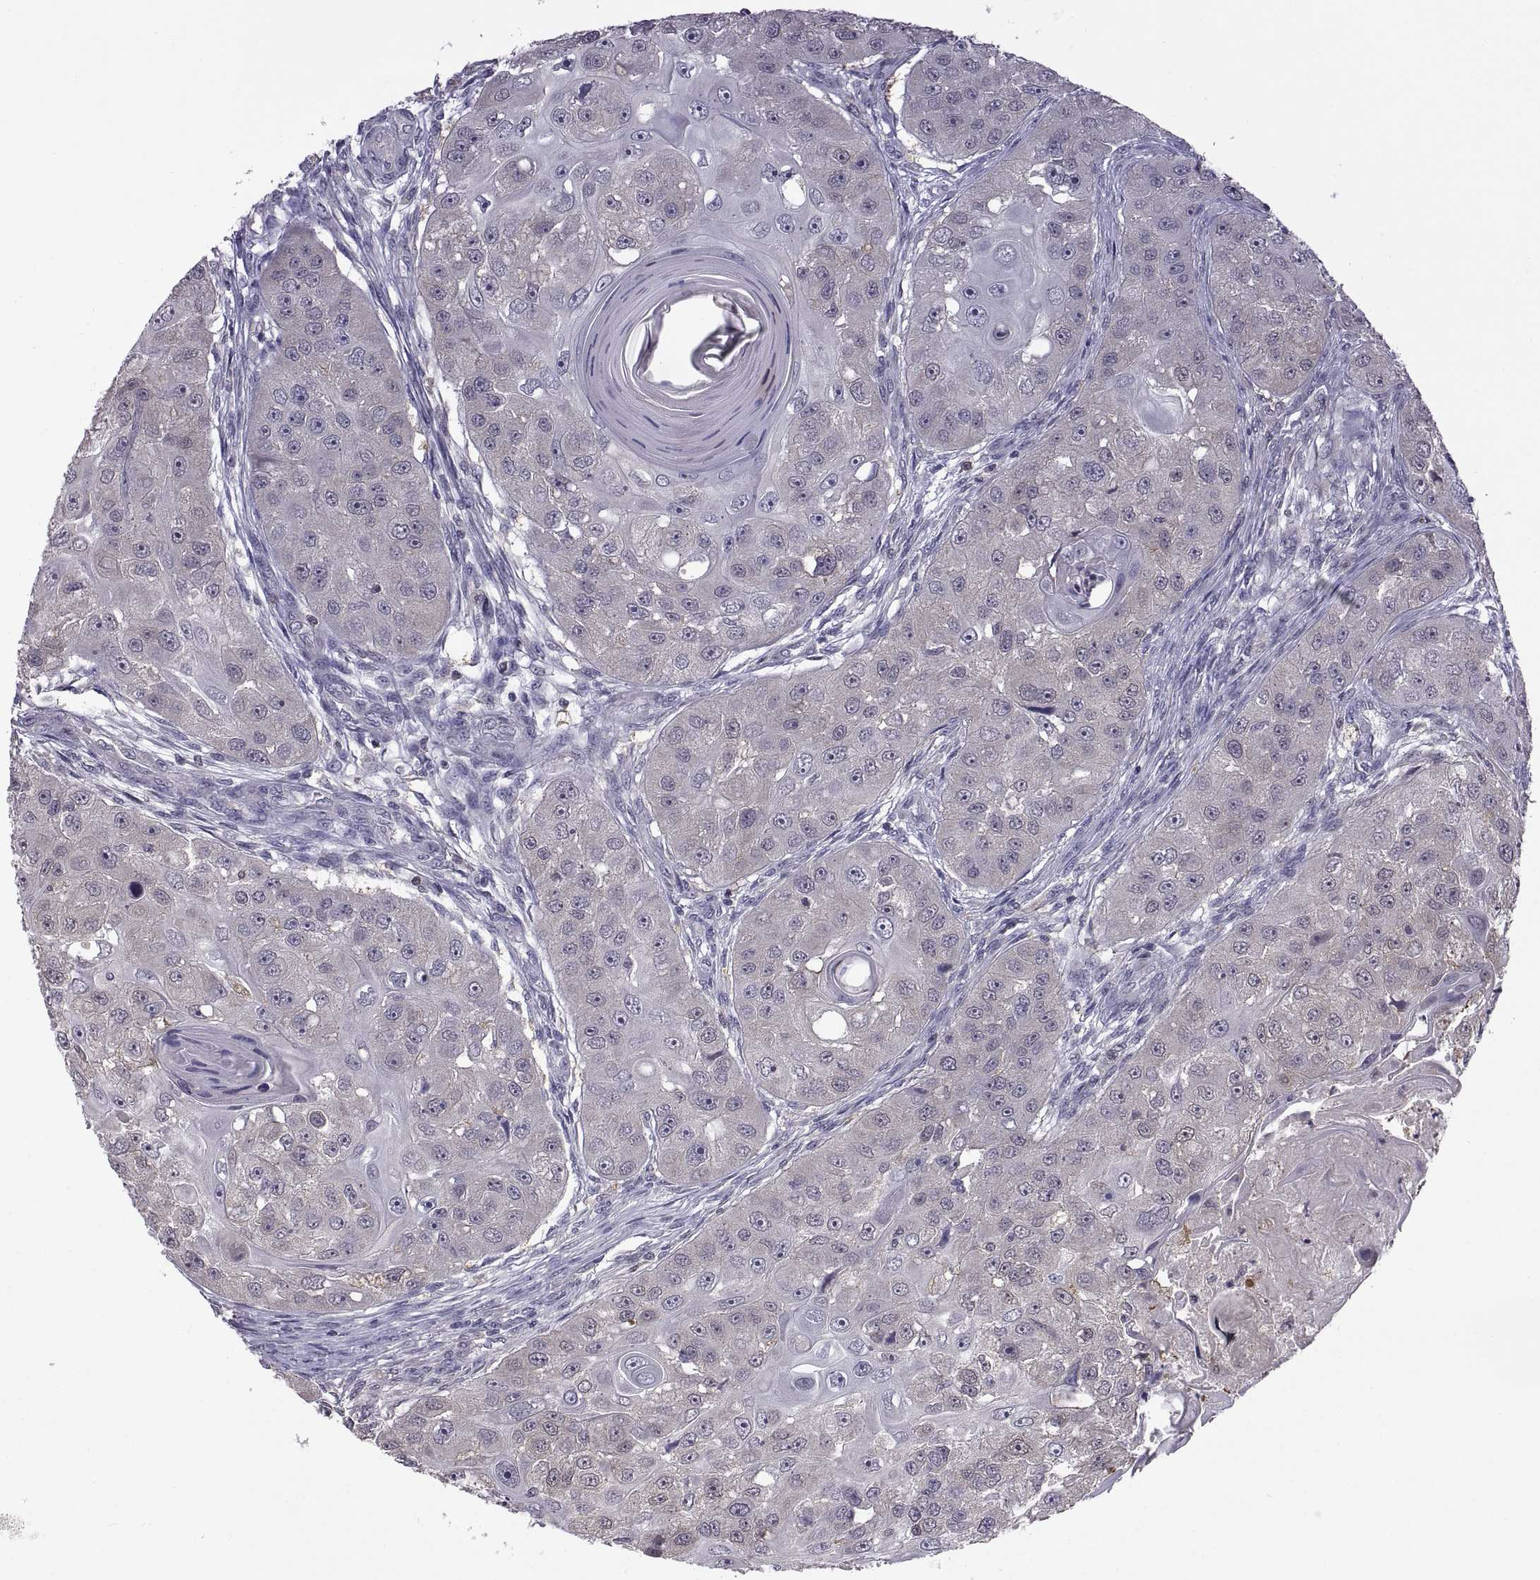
{"staining": {"intensity": "negative", "quantity": "none", "location": "none"}, "tissue": "head and neck cancer", "cell_type": "Tumor cells", "image_type": "cancer", "snomed": [{"axis": "morphology", "description": "Squamous cell carcinoma, NOS"}, {"axis": "topography", "description": "Head-Neck"}], "caption": "Tumor cells are negative for protein expression in human head and neck squamous cell carcinoma.", "gene": "FGF9", "patient": {"sex": "male", "age": 51}}